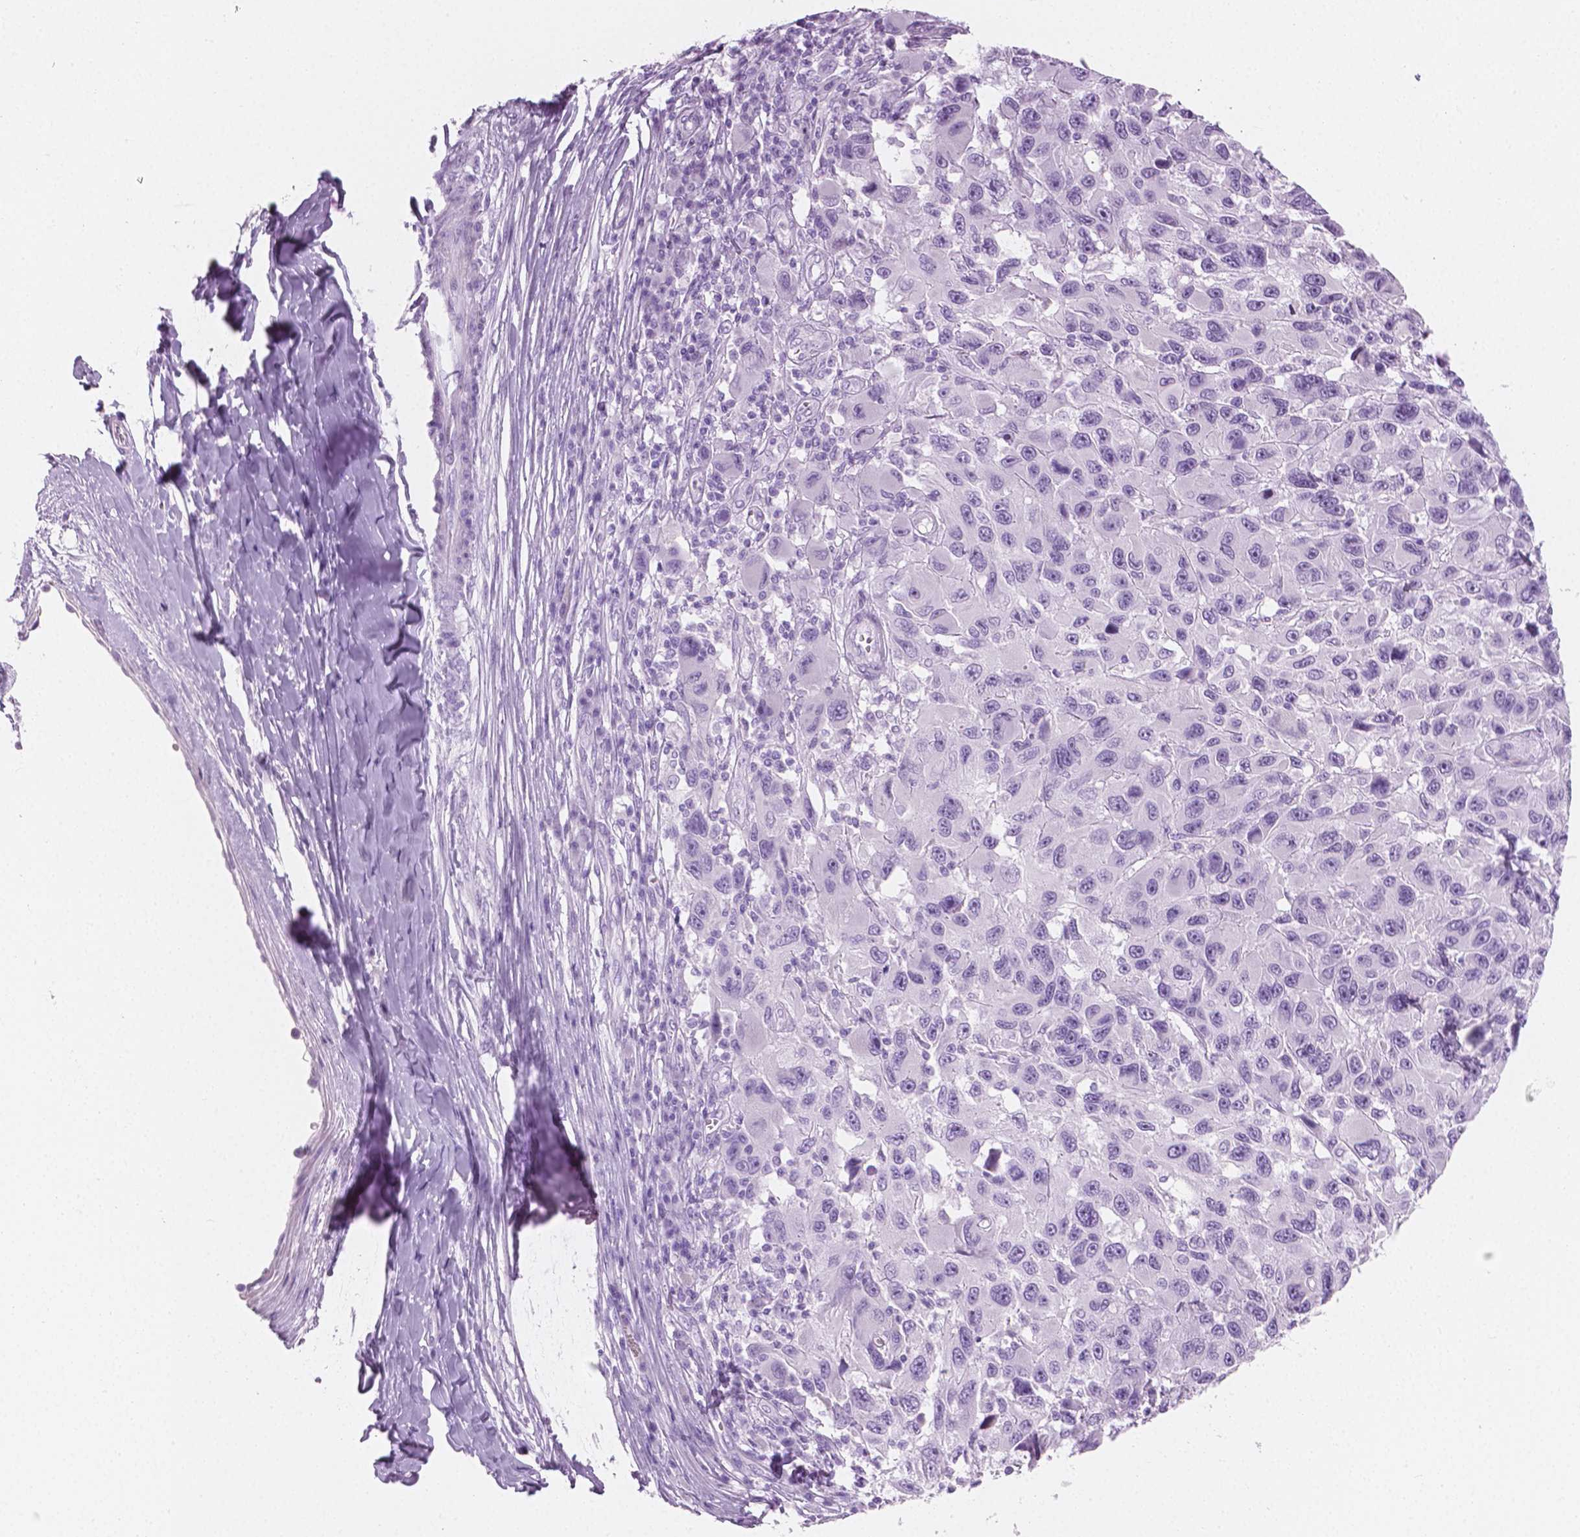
{"staining": {"intensity": "negative", "quantity": "none", "location": "none"}, "tissue": "melanoma", "cell_type": "Tumor cells", "image_type": "cancer", "snomed": [{"axis": "morphology", "description": "Malignant melanoma, NOS"}, {"axis": "topography", "description": "Skin"}], "caption": "DAB (3,3'-diaminobenzidine) immunohistochemical staining of human melanoma shows no significant expression in tumor cells.", "gene": "PLIN4", "patient": {"sex": "male", "age": 53}}